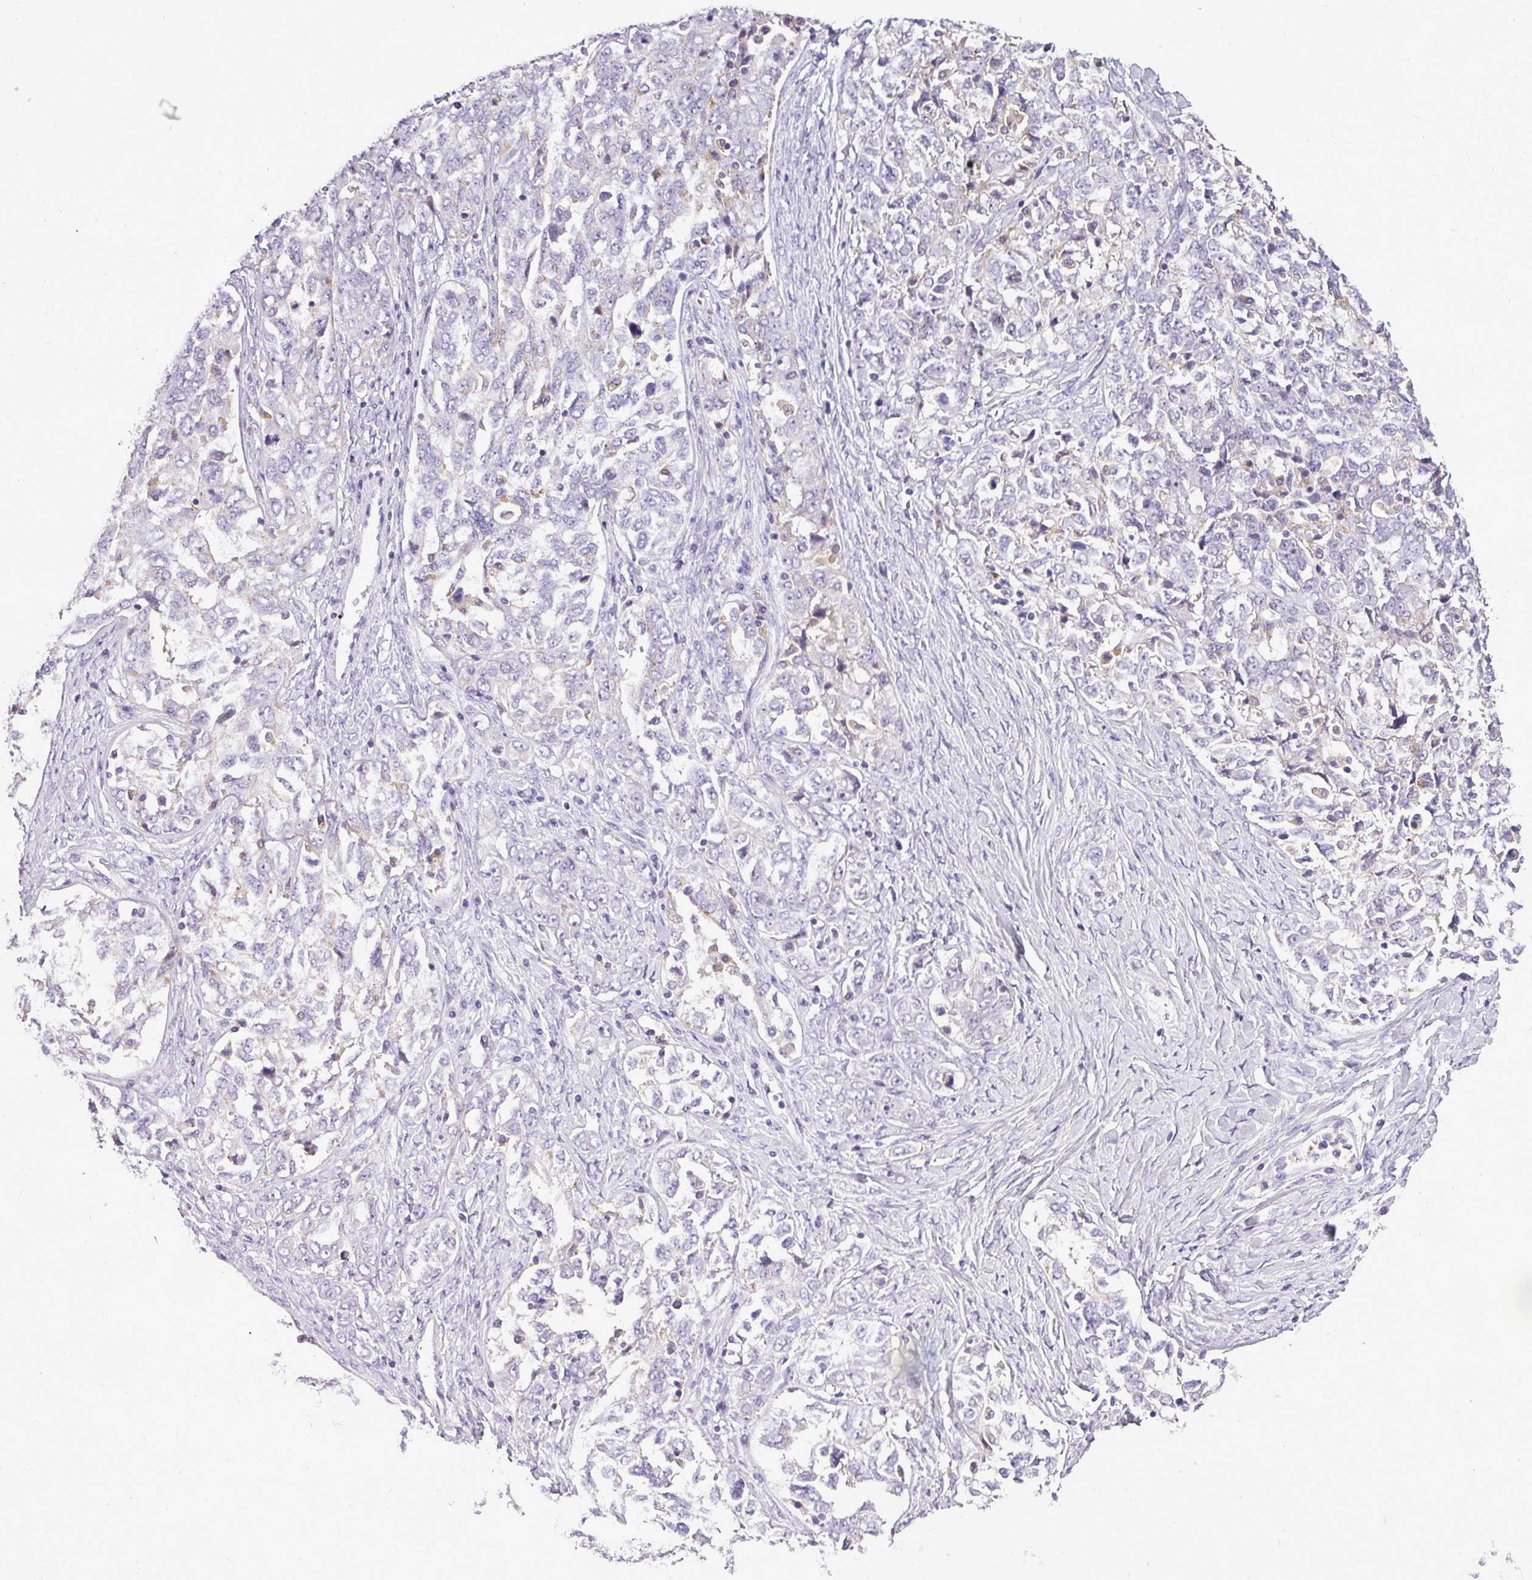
{"staining": {"intensity": "negative", "quantity": "none", "location": "none"}, "tissue": "ovarian cancer", "cell_type": "Tumor cells", "image_type": "cancer", "snomed": [{"axis": "morphology", "description": "Carcinoma, endometroid"}, {"axis": "topography", "description": "Ovary"}], "caption": "An IHC histopathology image of ovarian cancer (endometroid carcinoma) is shown. There is no staining in tumor cells of ovarian cancer (endometroid carcinoma).", "gene": "ATP6V1D", "patient": {"sex": "female", "age": 62}}